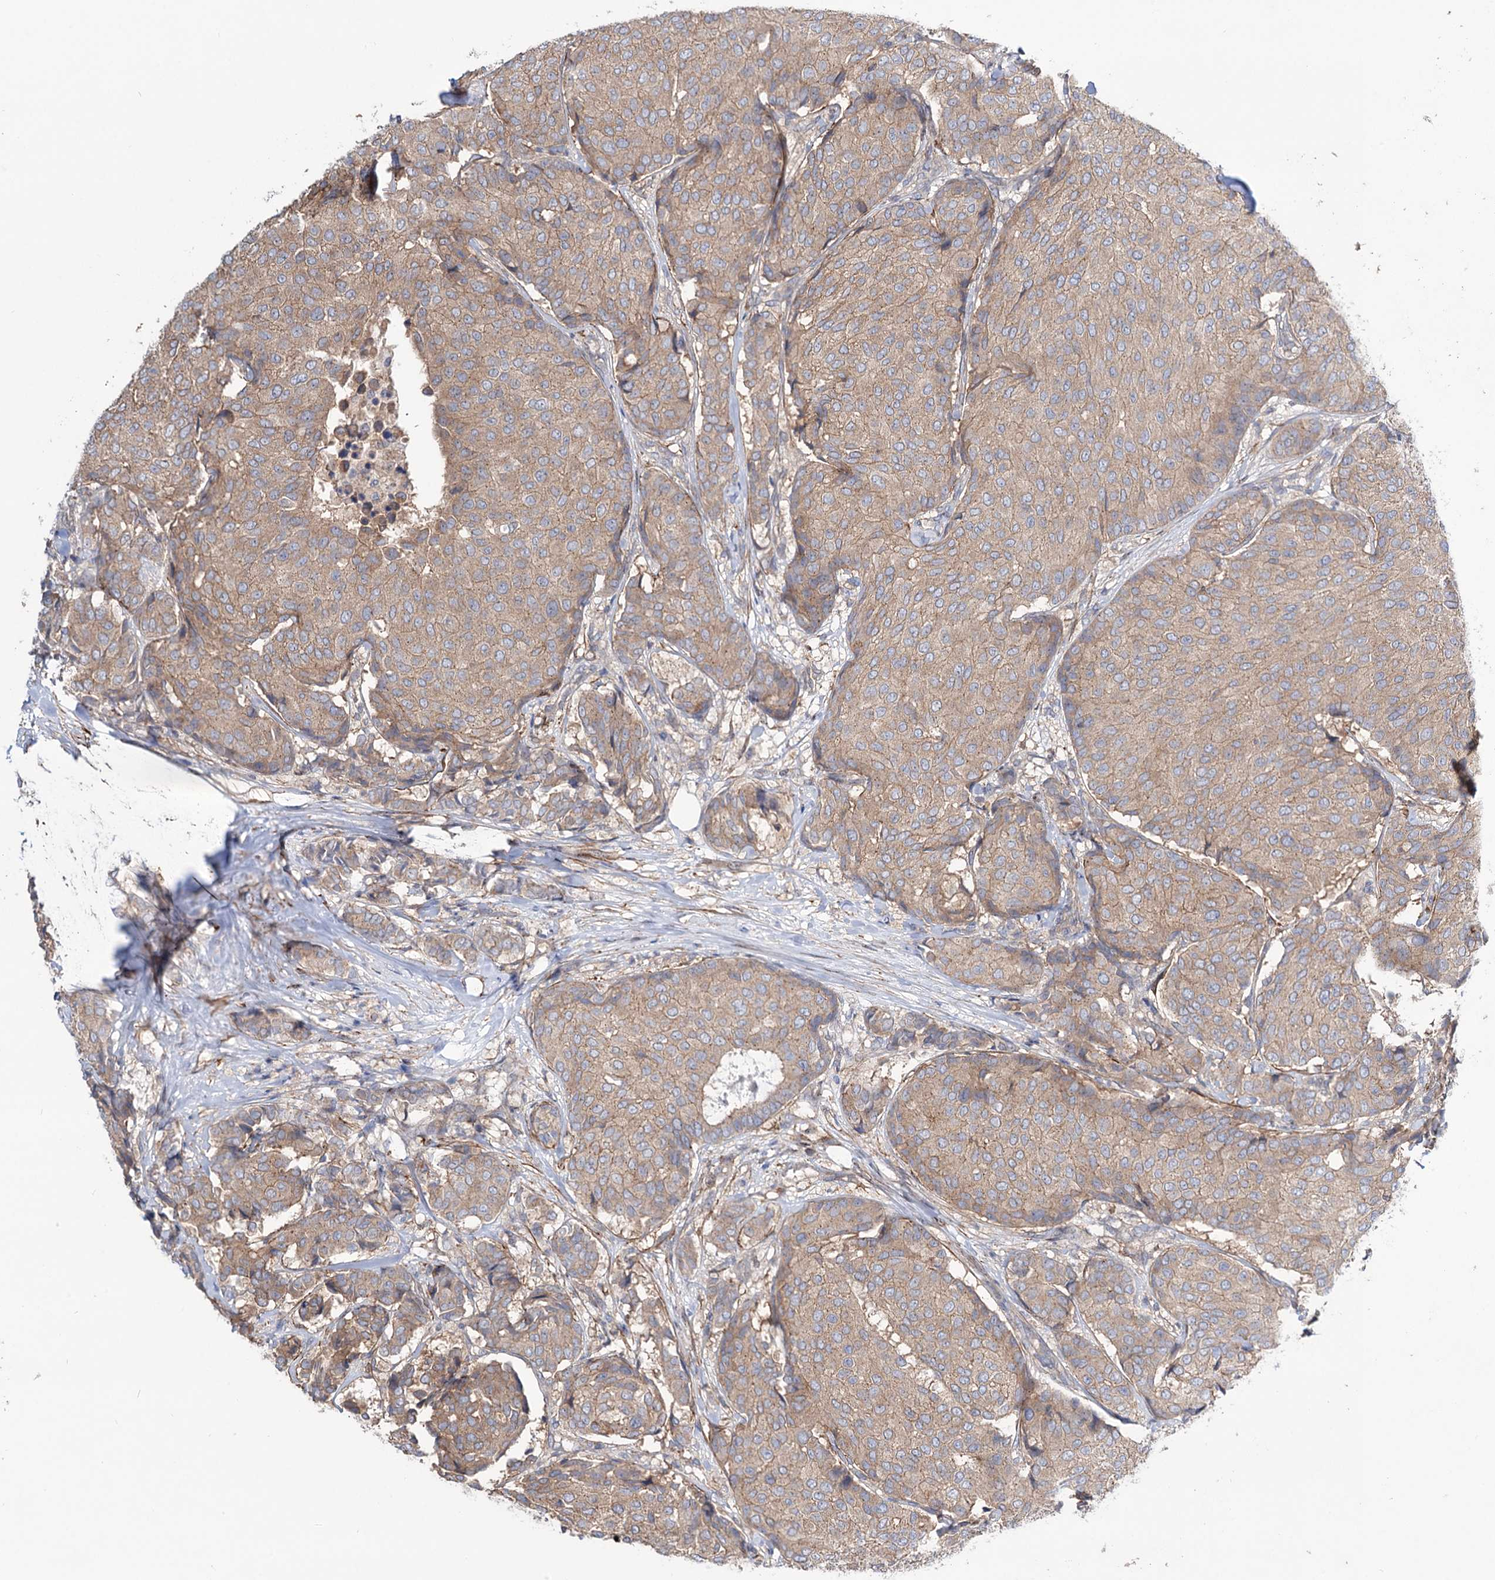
{"staining": {"intensity": "weak", "quantity": ">75%", "location": "cytoplasmic/membranous"}, "tissue": "breast cancer", "cell_type": "Tumor cells", "image_type": "cancer", "snomed": [{"axis": "morphology", "description": "Duct carcinoma"}, {"axis": "topography", "description": "Breast"}], "caption": "There is low levels of weak cytoplasmic/membranous positivity in tumor cells of breast cancer, as demonstrated by immunohistochemical staining (brown color).", "gene": "SEC24A", "patient": {"sex": "female", "age": 75}}